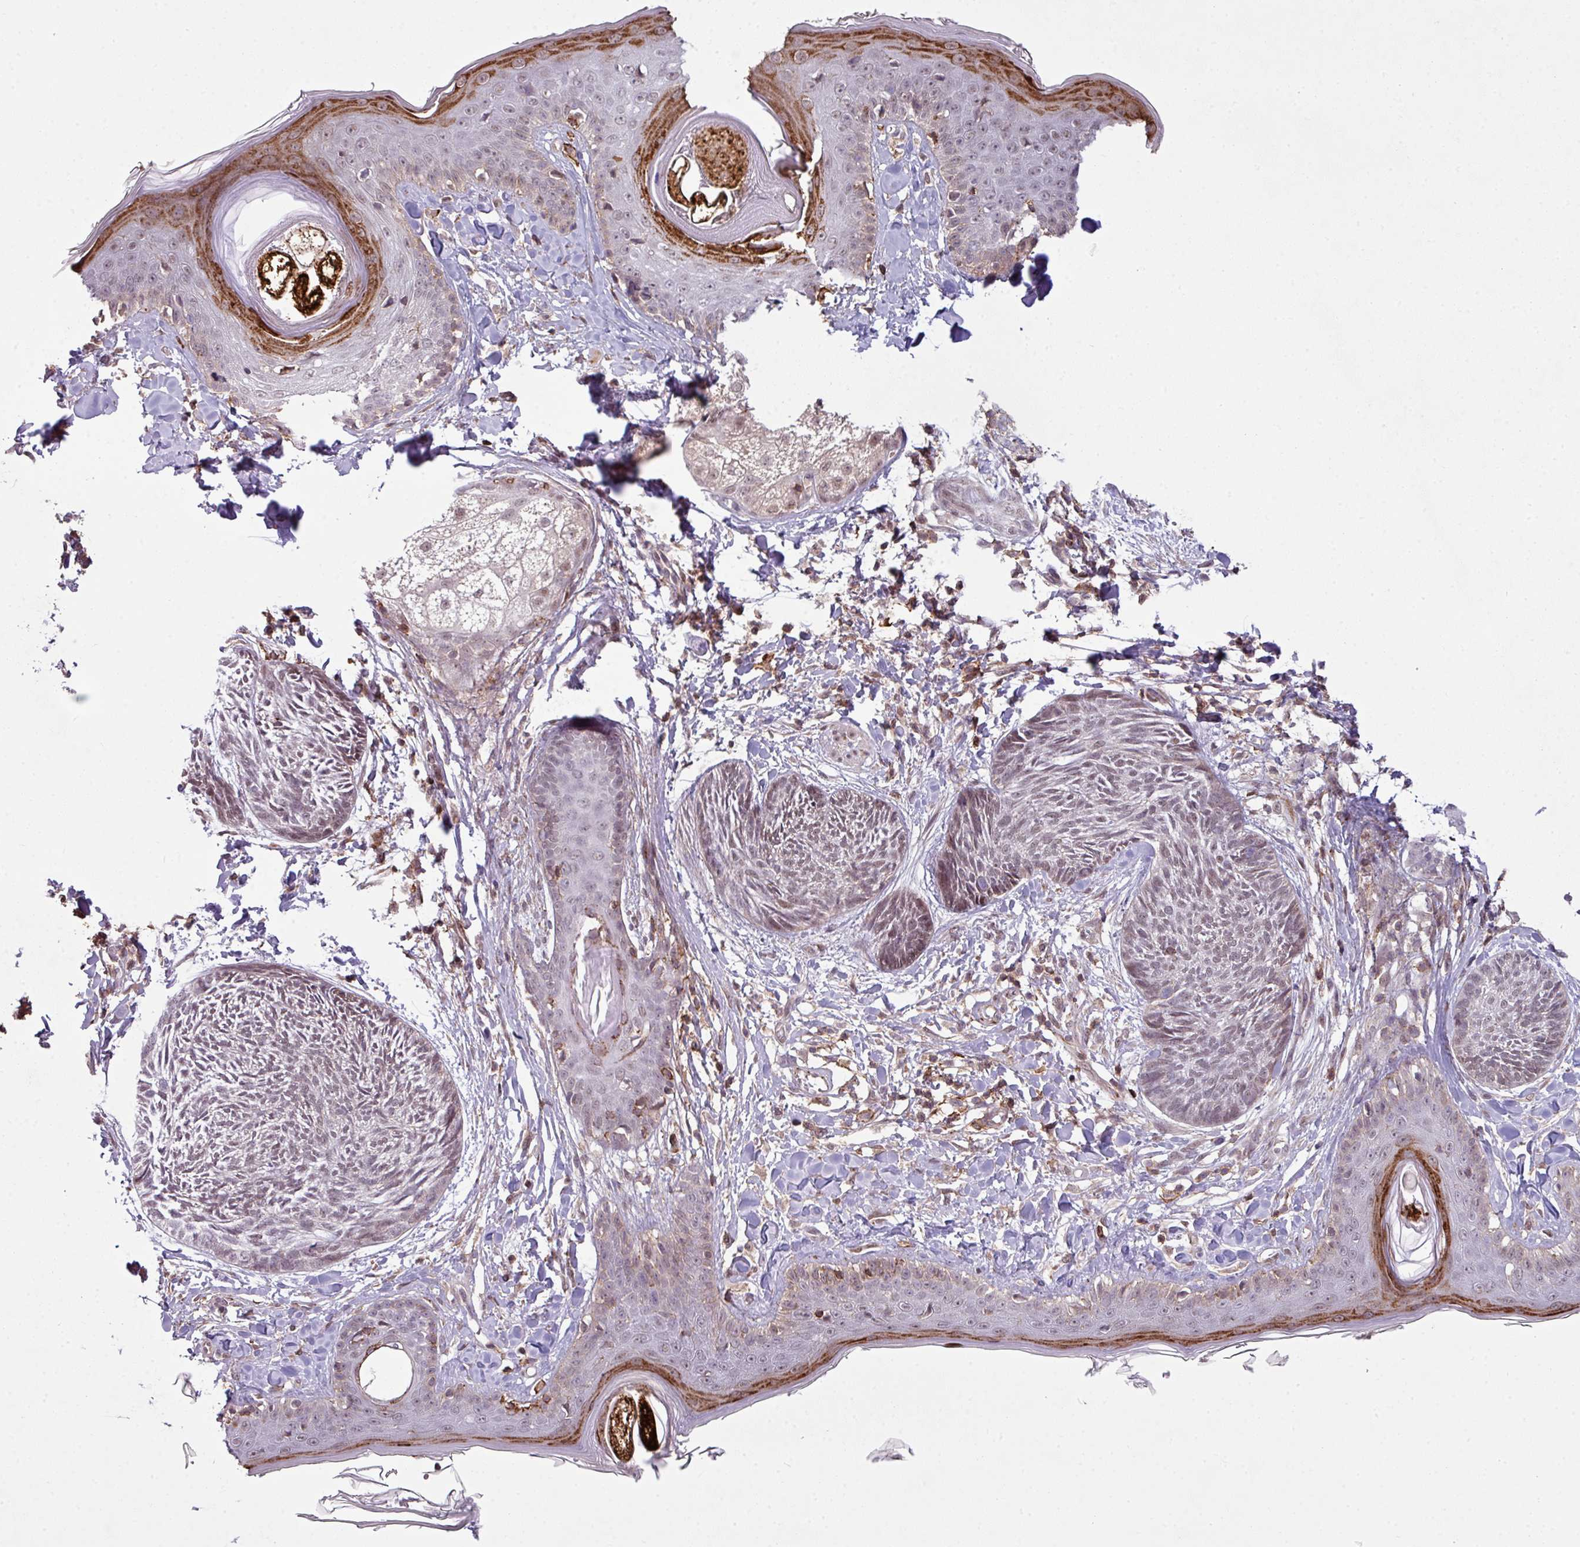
{"staining": {"intensity": "weak", "quantity": "<25%", "location": "nuclear"}, "tissue": "skin cancer", "cell_type": "Tumor cells", "image_type": "cancer", "snomed": [{"axis": "morphology", "description": "Basal cell carcinoma"}, {"axis": "topography", "description": "Skin"}], "caption": "A high-resolution histopathology image shows immunohistochemistry (IHC) staining of skin basal cell carcinoma, which reveals no significant expression in tumor cells.", "gene": "ZC2HC1C", "patient": {"sex": "male", "age": 73}}